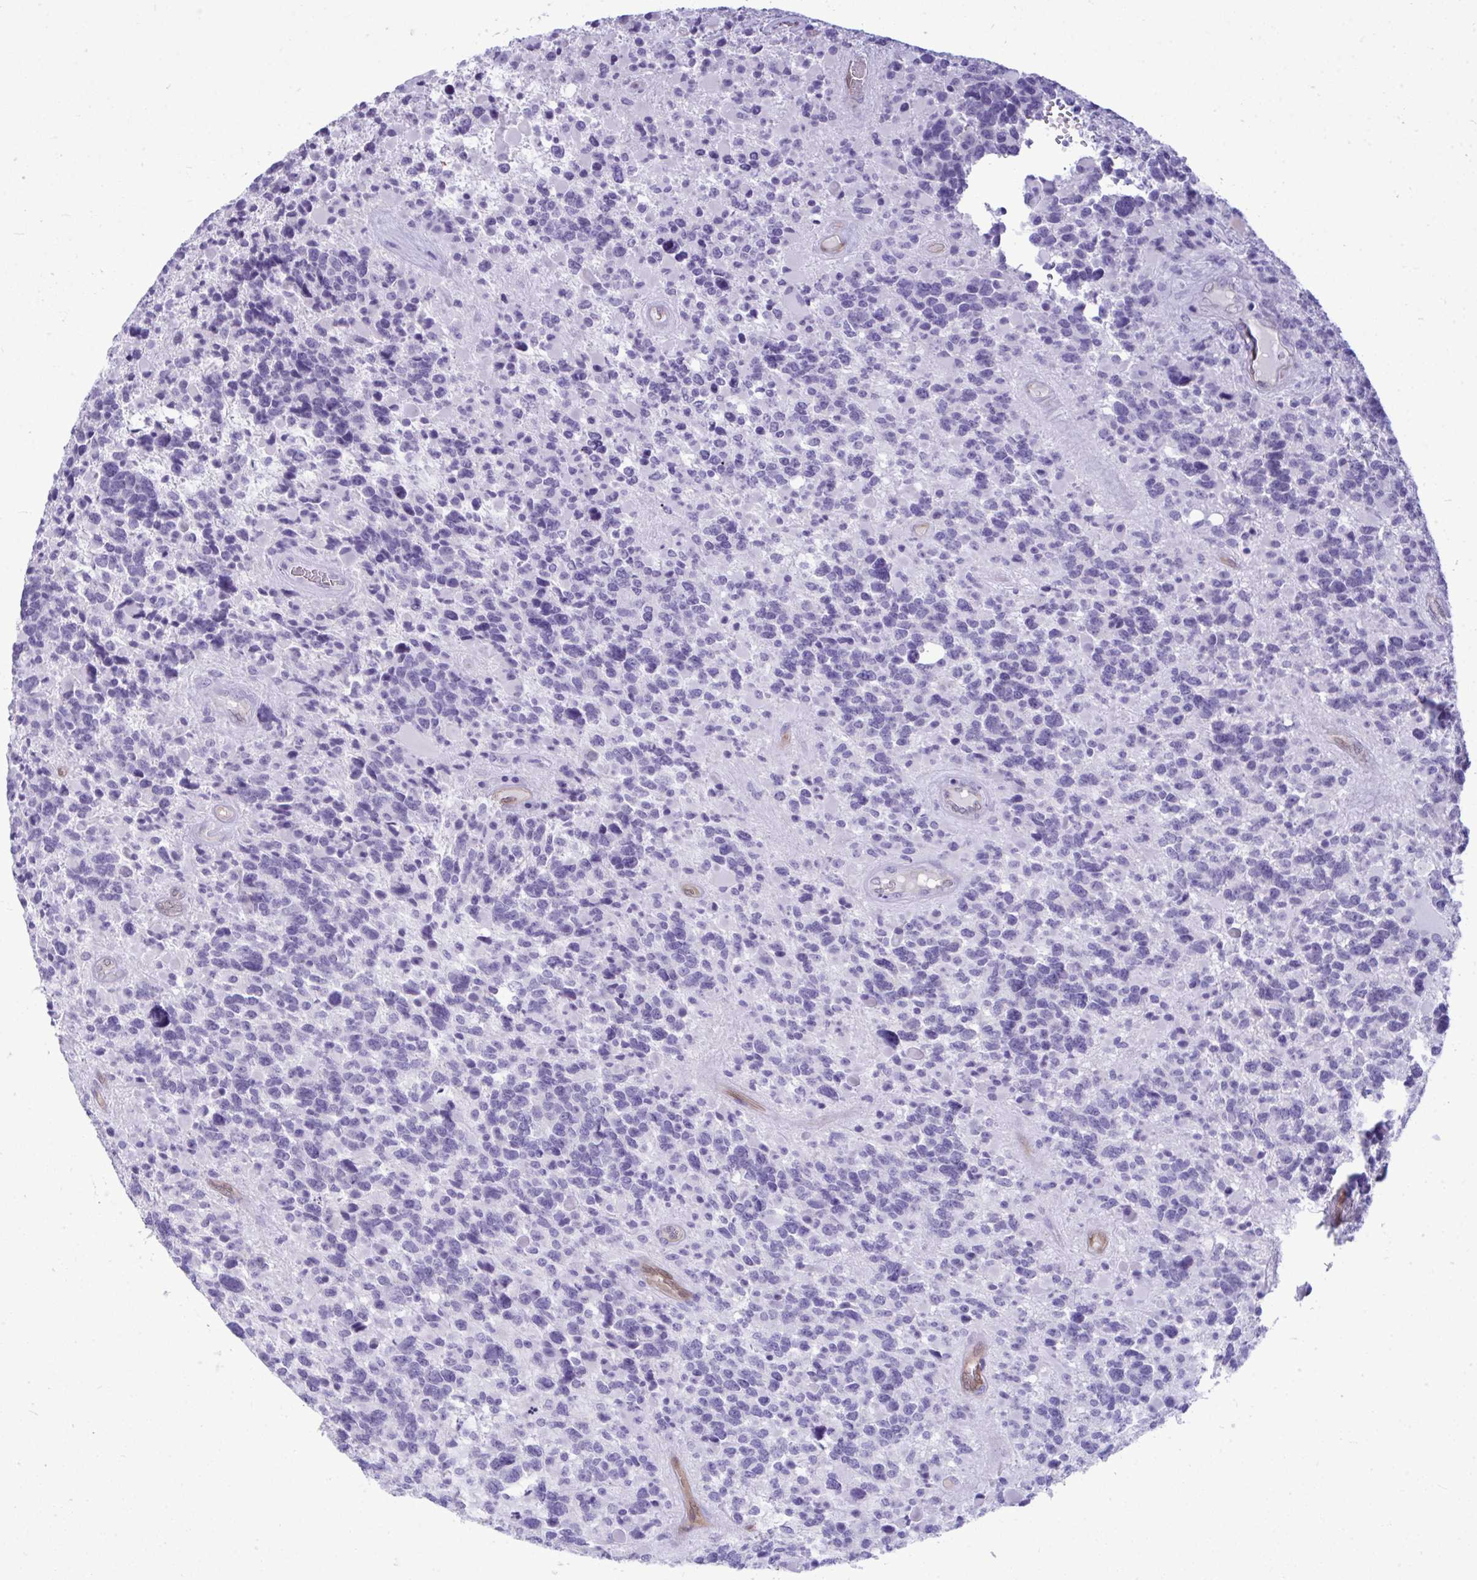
{"staining": {"intensity": "negative", "quantity": "none", "location": "none"}, "tissue": "glioma", "cell_type": "Tumor cells", "image_type": "cancer", "snomed": [{"axis": "morphology", "description": "Glioma, malignant, High grade"}, {"axis": "topography", "description": "Brain"}], "caption": "Histopathology image shows no significant protein expression in tumor cells of malignant high-grade glioma.", "gene": "LIMS2", "patient": {"sex": "female", "age": 40}}